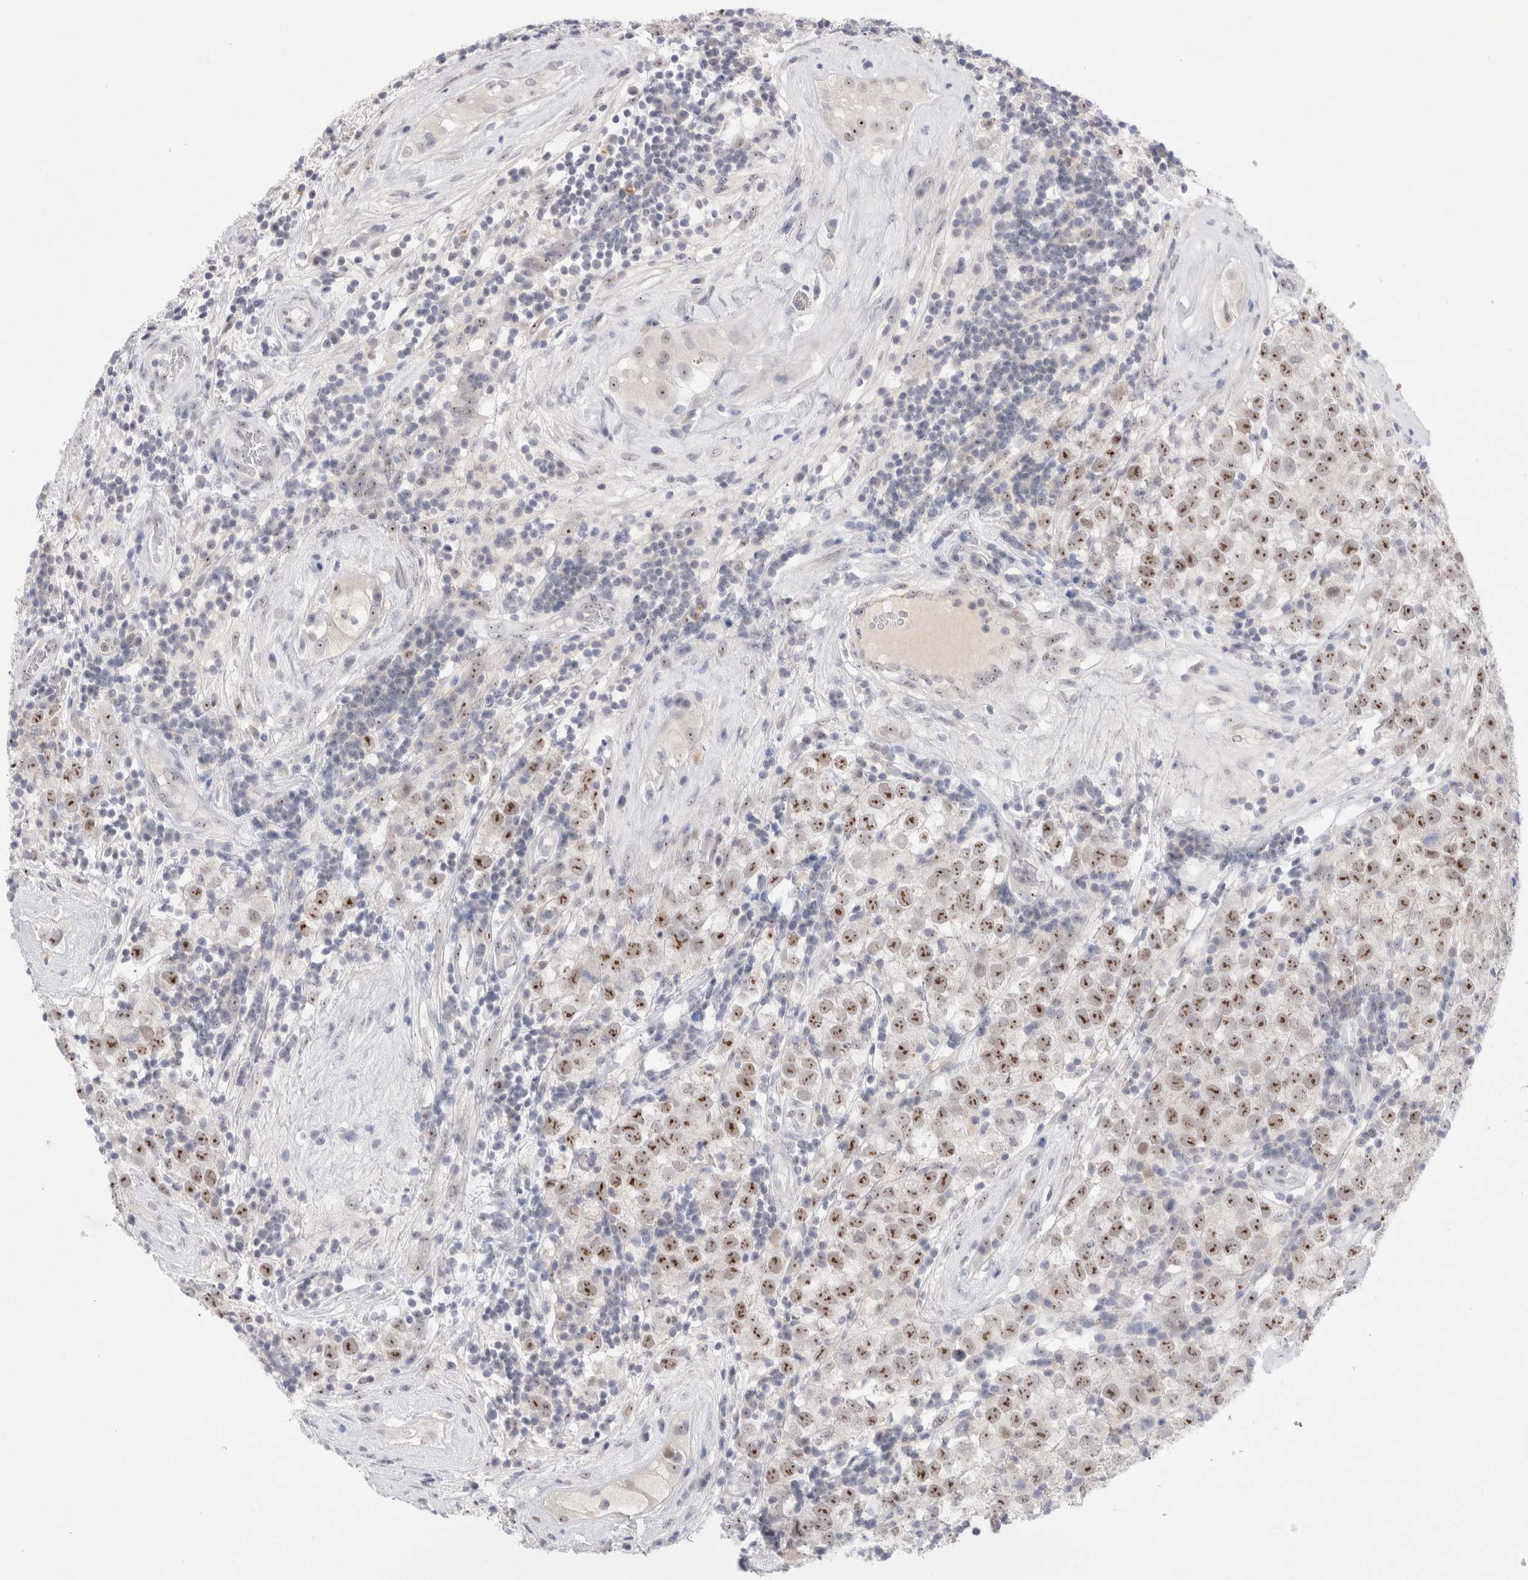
{"staining": {"intensity": "moderate", "quantity": ">75%", "location": "nuclear"}, "tissue": "testis cancer", "cell_type": "Tumor cells", "image_type": "cancer", "snomed": [{"axis": "morphology", "description": "Seminoma, NOS"}, {"axis": "morphology", "description": "Carcinoma, Embryonal, NOS"}, {"axis": "topography", "description": "Testis"}], "caption": "A high-resolution photomicrograph shows IHC staining of testis cancer, which reveals moderate nuclear staining in approximately >75% of tumor cells.", "gene": "CERS5", "patient": {"sex": "male", "age": 28}}